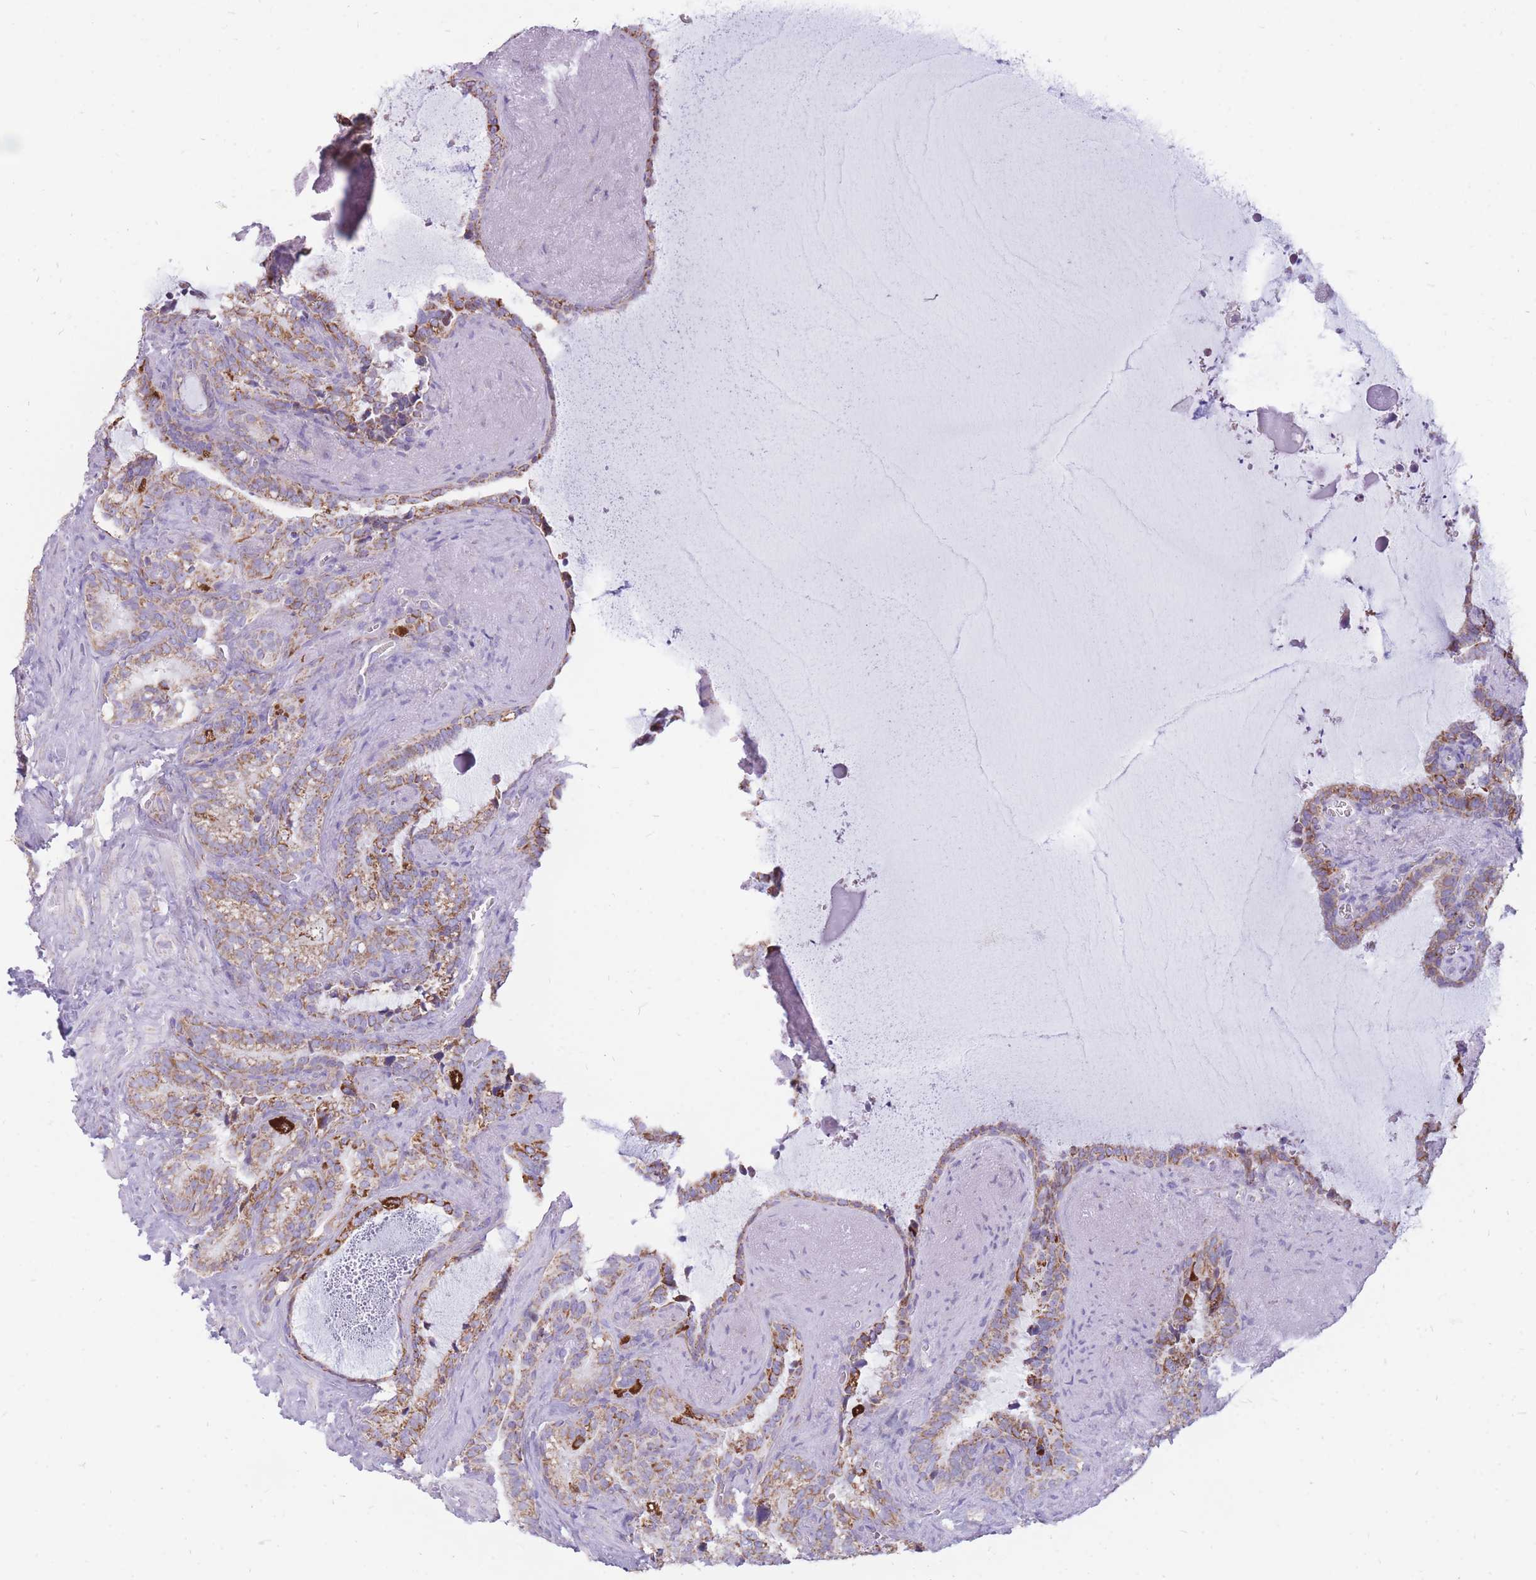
{"staining": {"intensity": "strong", "quantity": "25%-75%", "location": "cytoplasmic/membranous"}, "tissue": "seminal vesicle", "cell_type": "Glandular cells", "image_type": "normal", "snomed": [{"axis": "morphology", "description": "Normal tissue, NOS"}, {"axis": "topography", "description": "Prostate"}, {"axis": "topography", "description": "Seminal veicle"}], "caption": "IHC (DAB (3,3'-diaminobenzidine)) staining of normal seminal vesicle exhibits strong cytoplasmic/membranous protein expression in approximately 25%-75% of glandular cells.", "gene": "PCSK1", "patient": {"sex": "male", "age": 58}}